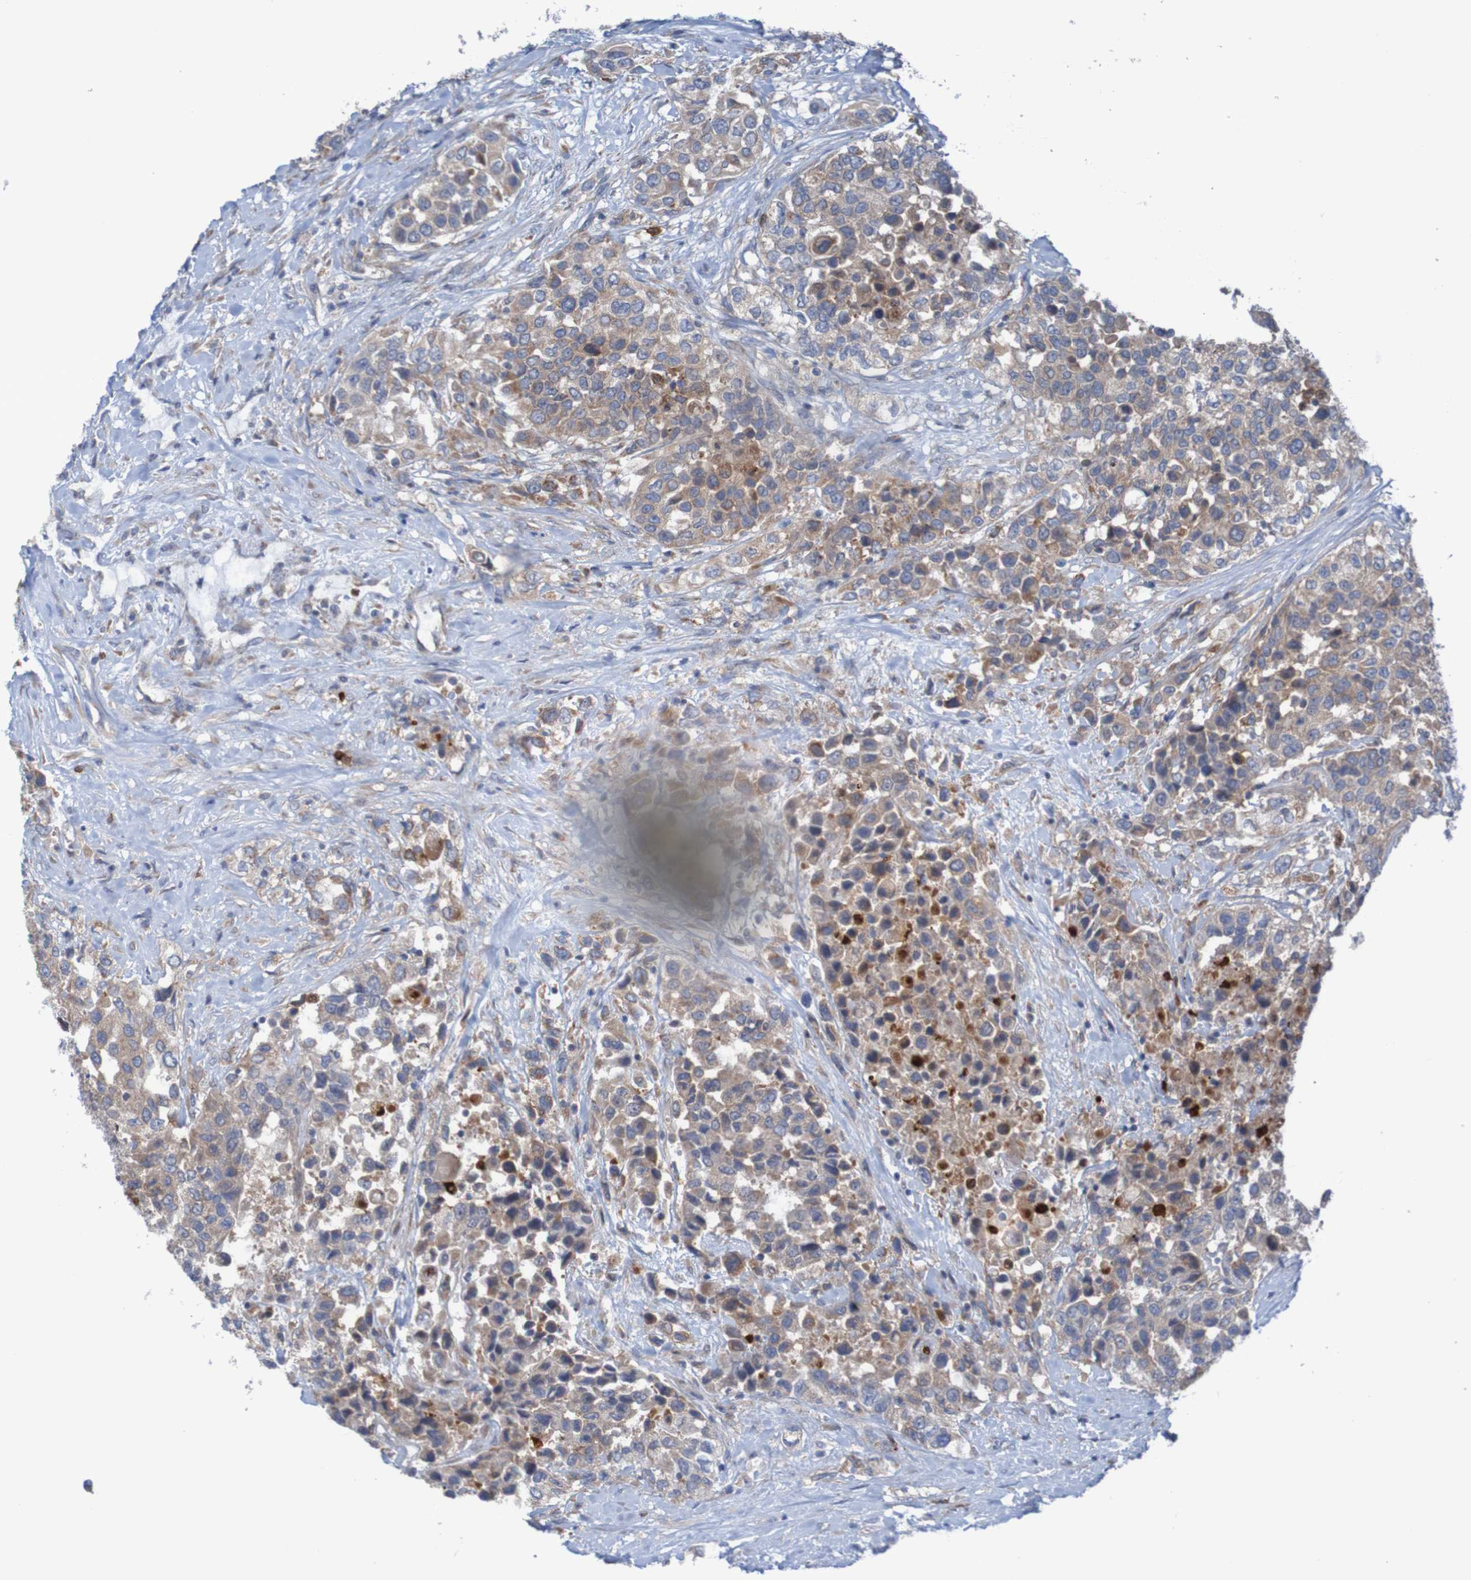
{"staining": {"intensity": "weak", "quantity": ">75%", "location": "cytoplasmic/membranous"}, "tissue": "urothelial cancer", "cell_type": "Tumor cells", "image_type": "cancer", "snomed": [{"axis": "morphology", "description": "Urothelial carcinoma, High grade"}, {"axis": "topography", "description": "Urinary bladder"}], "caption": "Weak cytoplasmic/membranous expression is appreciated in about >75% of tumor cells in urothelial cancer.", "gene": "PARP4", "patient": {"sex": "female", "age": 80}}